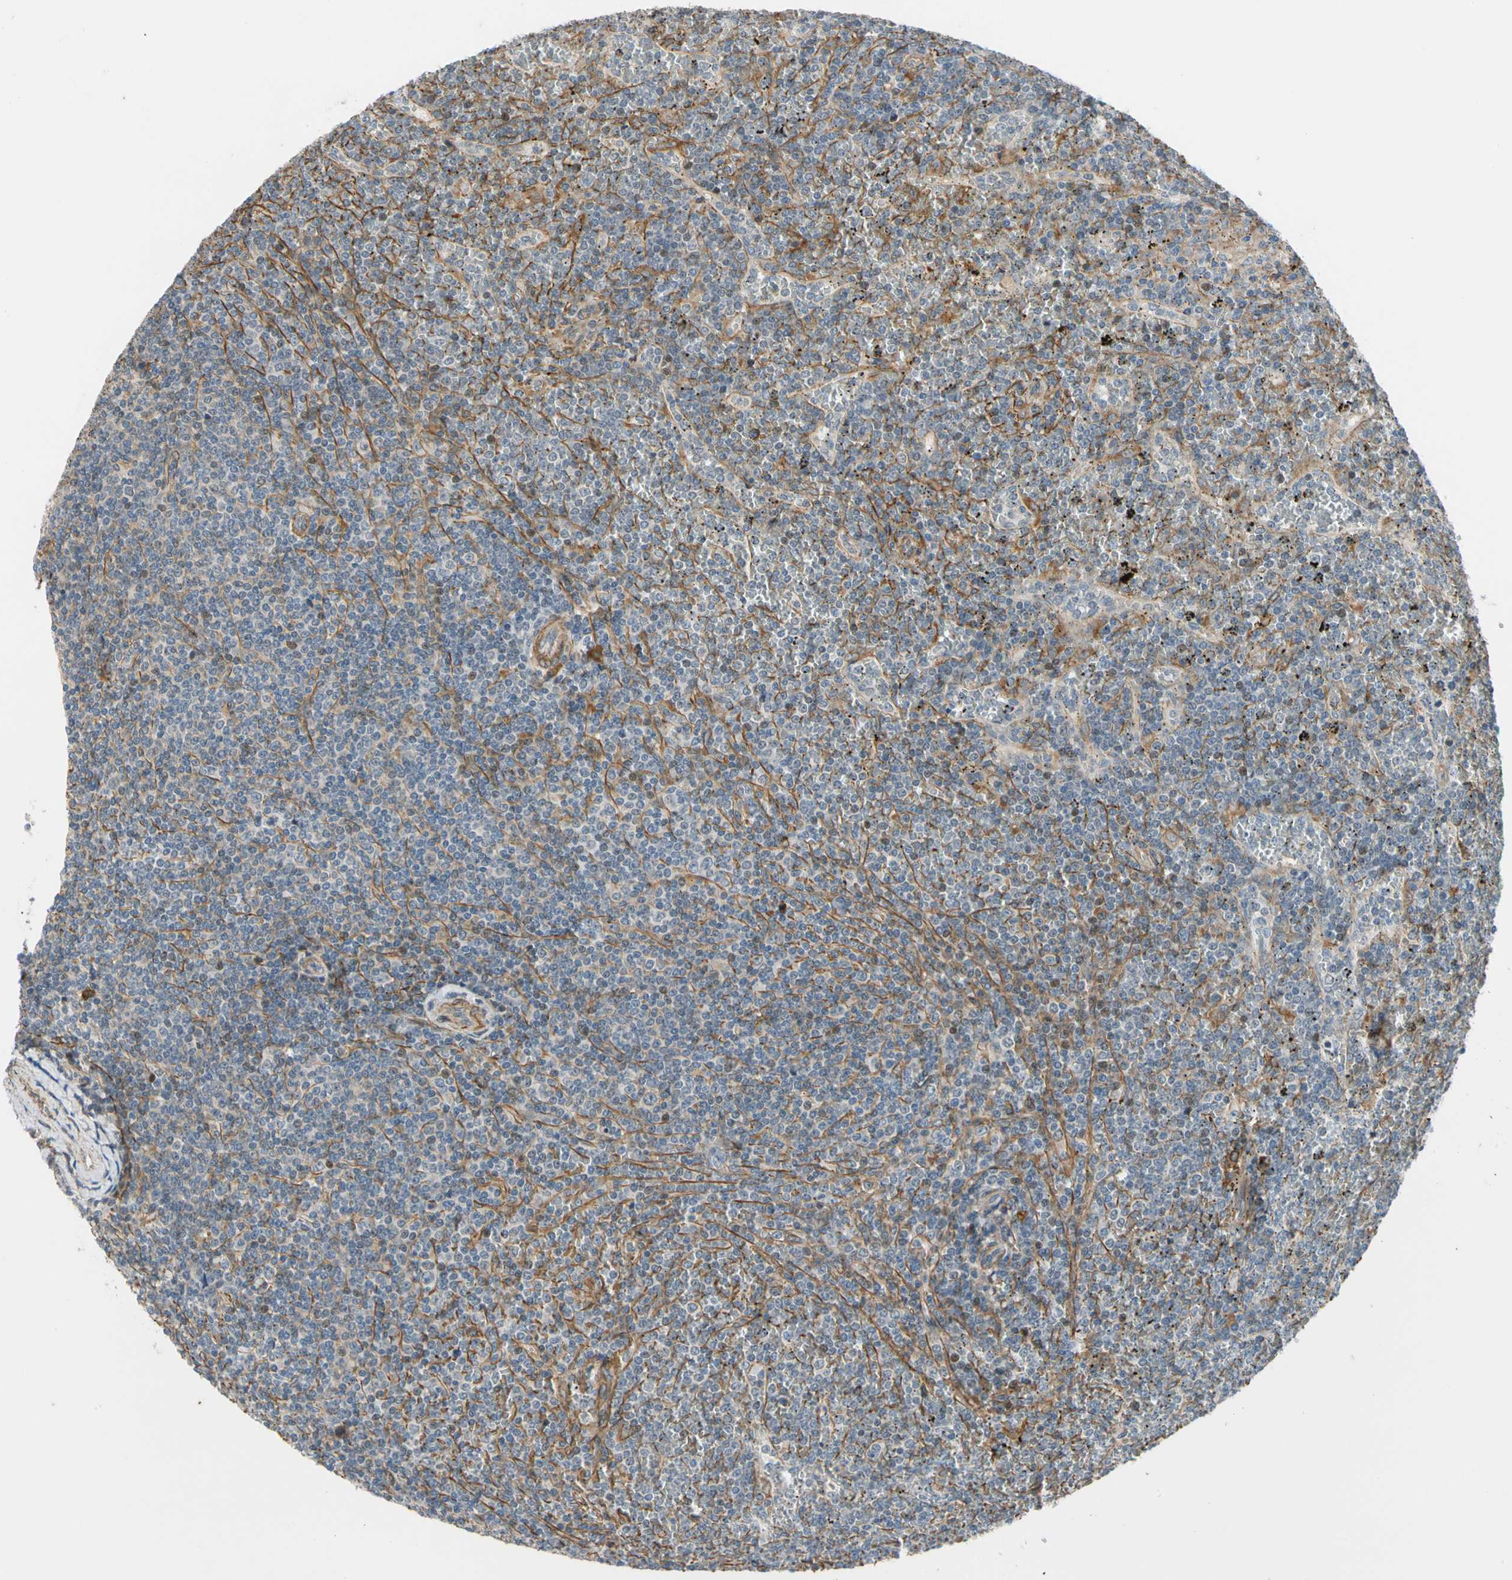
{"staining": {"intensity": "weak", "quantity": "25%-75%", "location": "cytoplasmic/membranous"}, "tissue": "lymphoma", "cell_type": "Tumor cells", "image_type": "cancer", "snomed": [{"axis": "morphology", "description": "Malignant lymphoma, non-Hodgkin's type, Low grade"}, {"axis": "topography", "description": "Spleen"}], "caption": "Immunohistochemical staining of human low-grade malignant lymphoma, non-Hodgkin's type reveals weak cytoplasmic/membranous protein expression in approximately 25%-75% of tumor cells. (brown staining indicates protein expression, while blue staining denotes nuclei).", "gene": "LIMK2", "patient": {"sex": "female", "age": 19}}